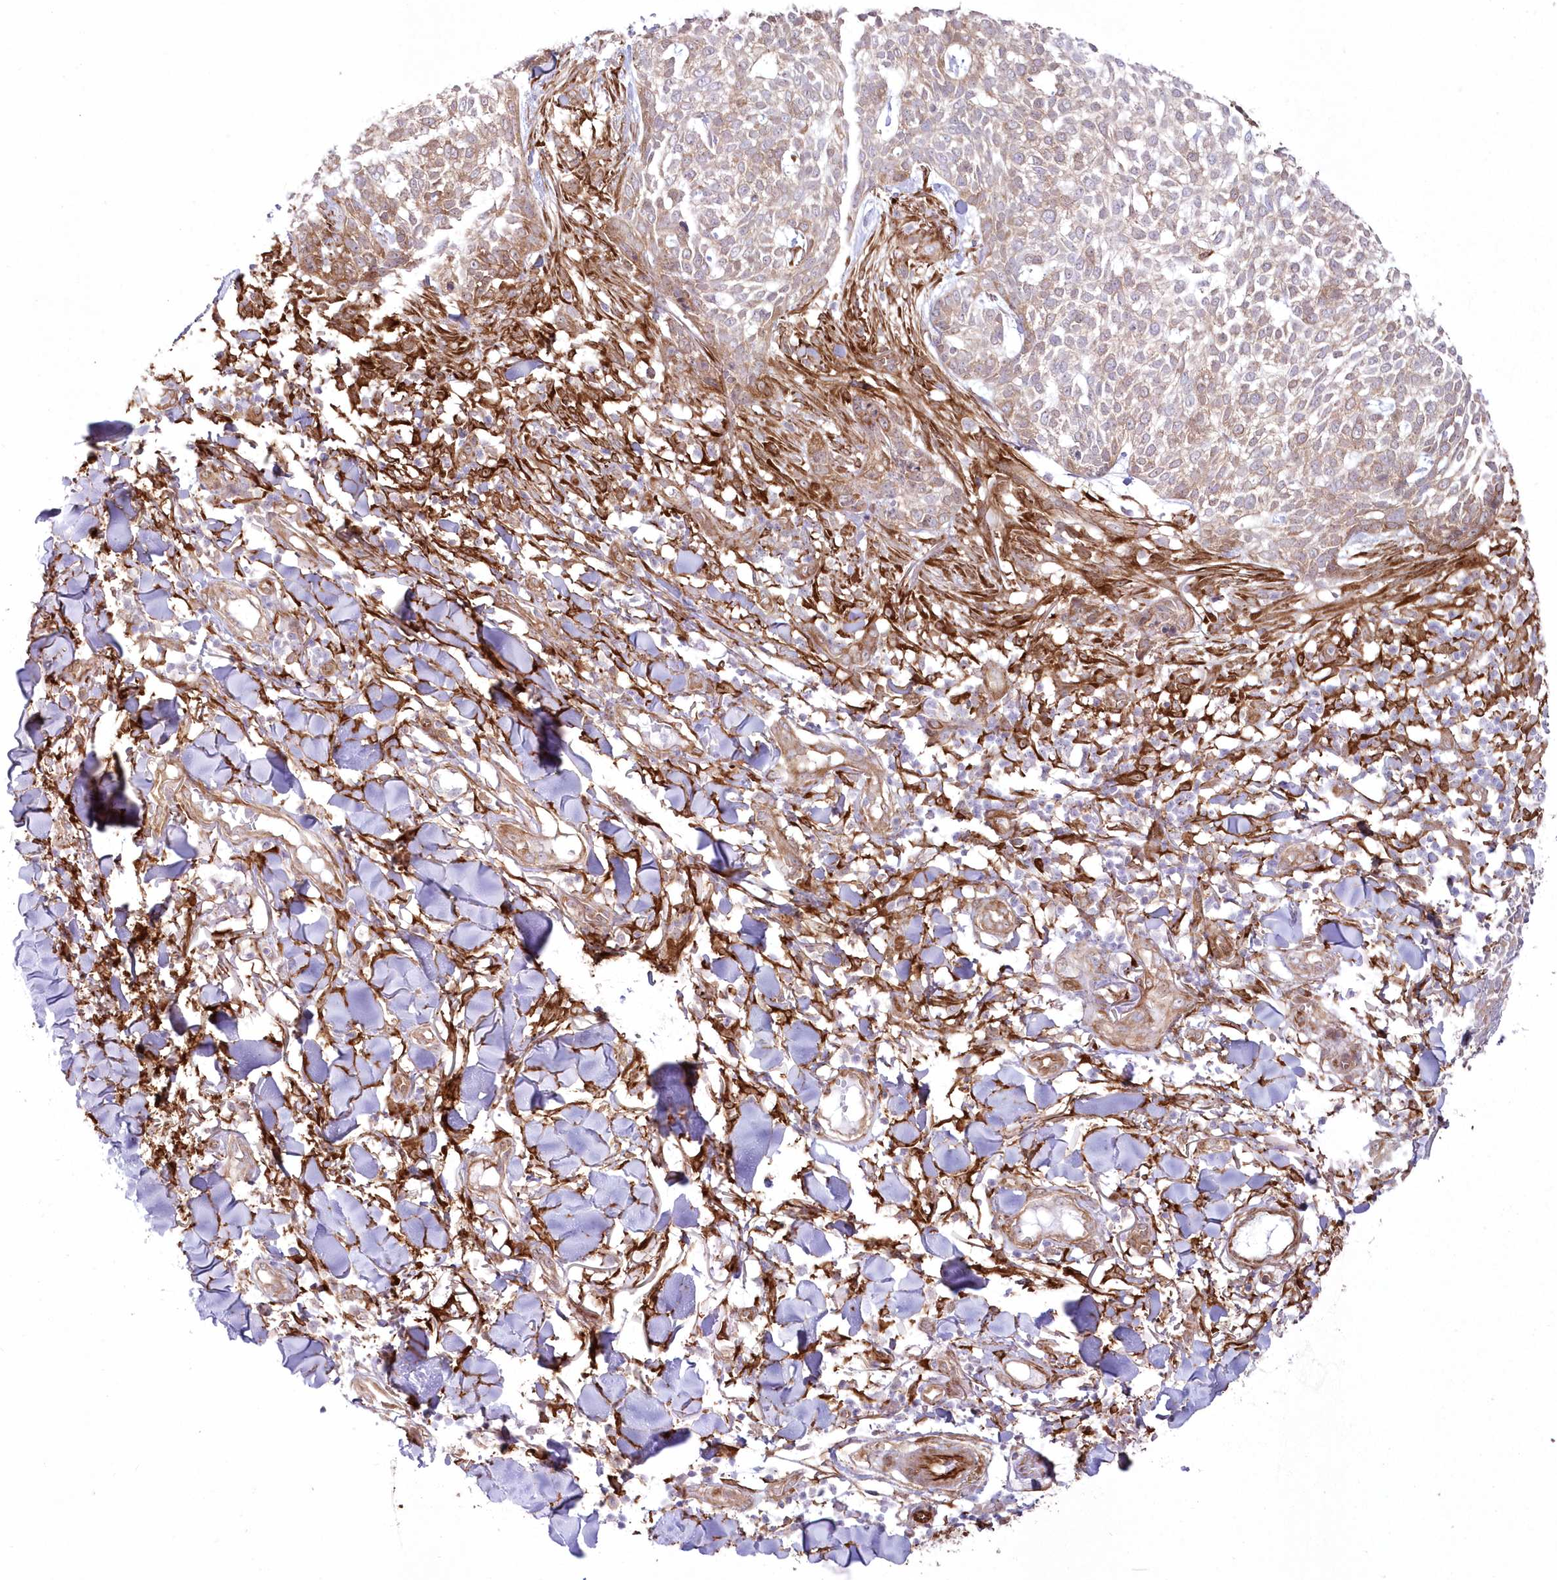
{"staining": {"intensity": "moderate", "quantity": "25%-75%", "location": "cytoplasmic/membranous"}, "tissue": "skin cancer", "cell_type": "Tumor cells", "image_type": "cancer", "snomed": [{"axis": "morphology", "description": "Basal cell carcinoma"}, {"axis": "topography", "description": "Skin"}], "caption": "Basal cell carcinoma (skin) tissue shows moderate cytoplasmic/membranous expression in approximately 25%-75% of tumor cells, visualized by immunohistochemistry.", "gene": "SH3PXD2B", "patient": {"sex": "female", "age": 64}}